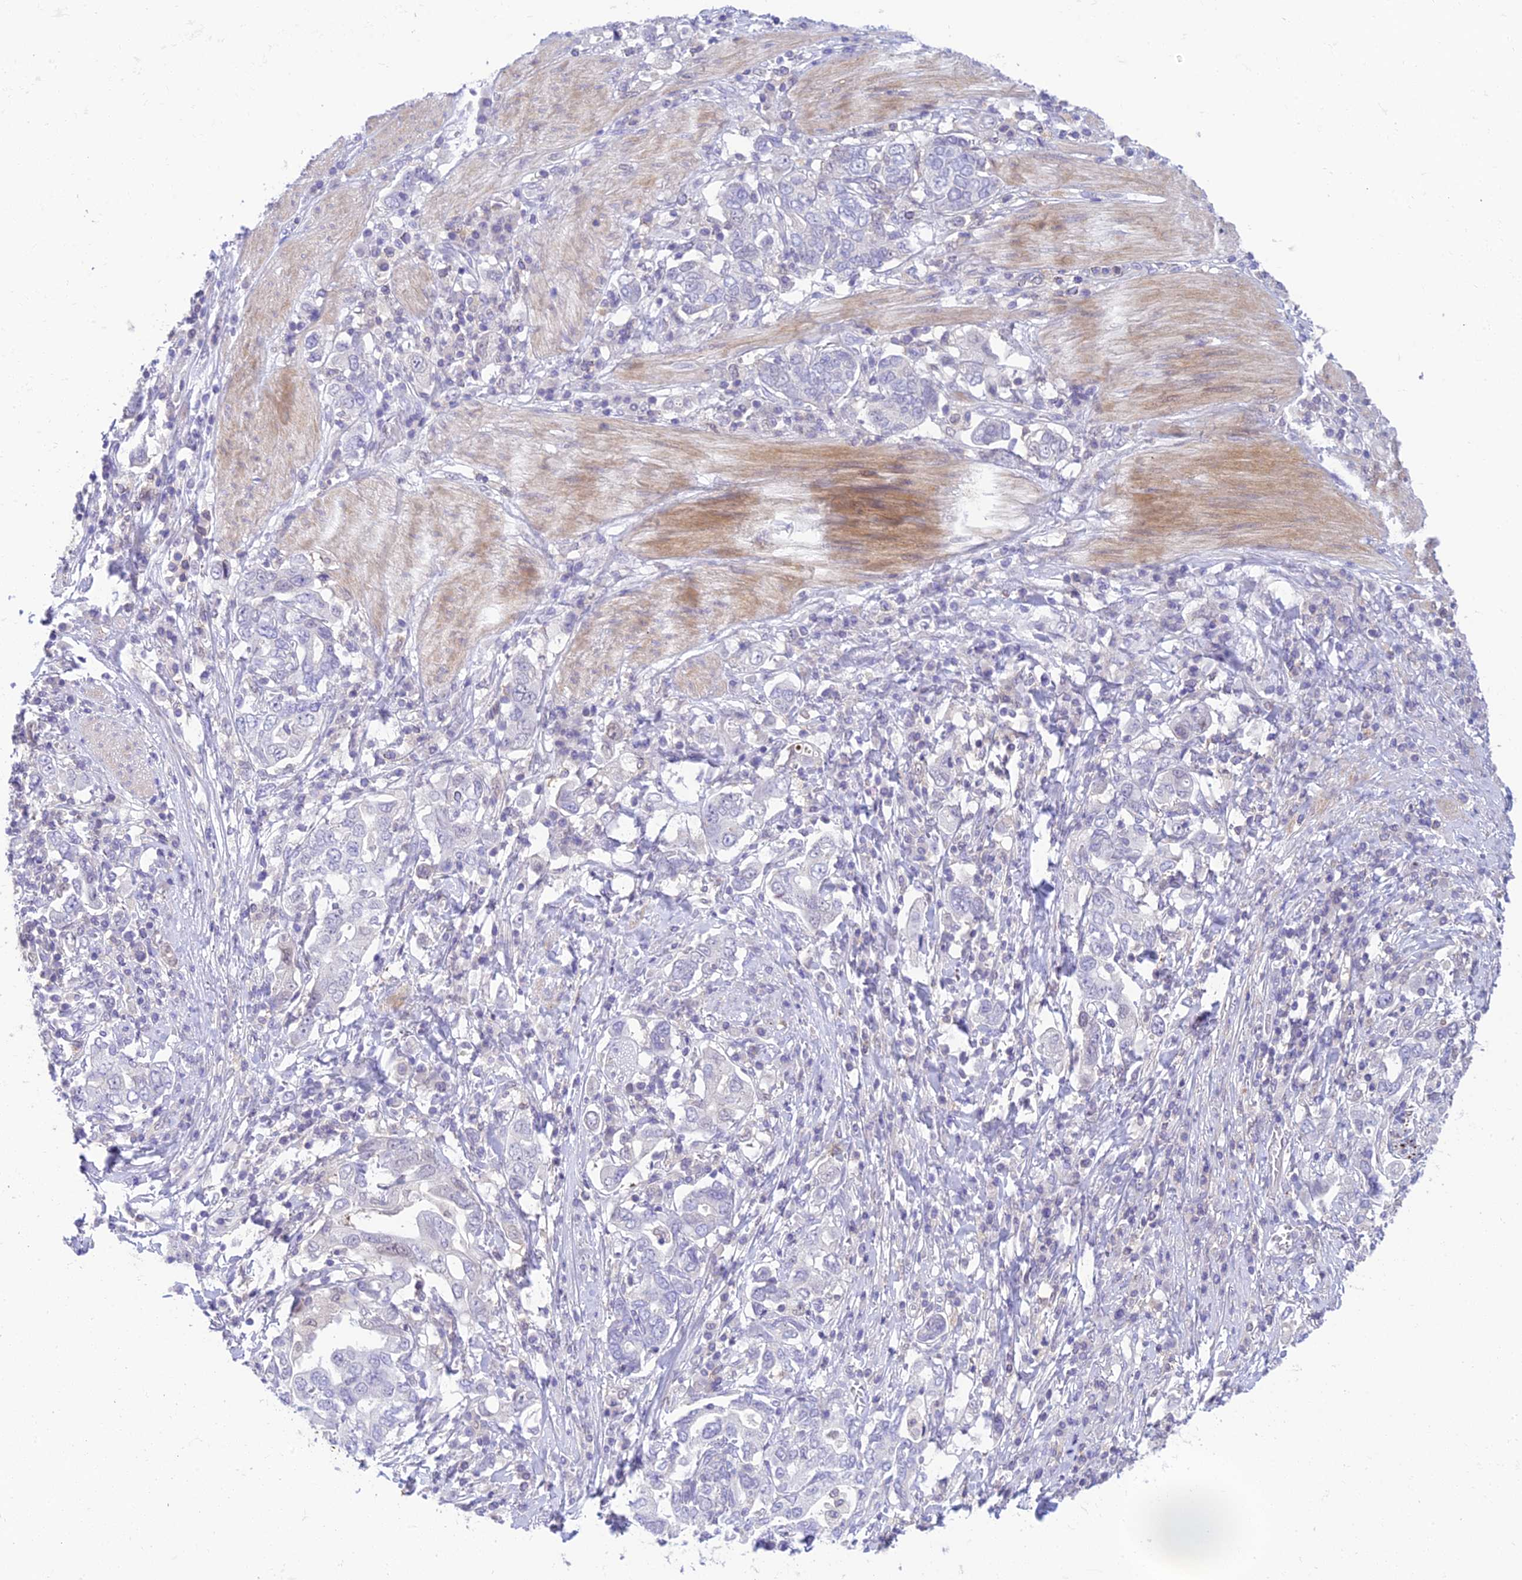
{"staining": {"intensity": "negative", "quantity": "none", "location": "none"}, "tissue": "stomach cancer", "cell_type": "Tumor cells", "image_type": "cancer", "snomed": [{"axis": "morphology", "description": "Adenocarcinoma, NOS"}, {"axis": "topography", "description": "Stomach, upper"}, {"axis": "topography", "description": "Stomach"}], "caption": "This is an IHC photomicrograph of stomach cancer (adenocarcinoma). There is no staining in tumor cells.", "gene": "BMT2", "patient": {"sex": "male", "age": 62}}